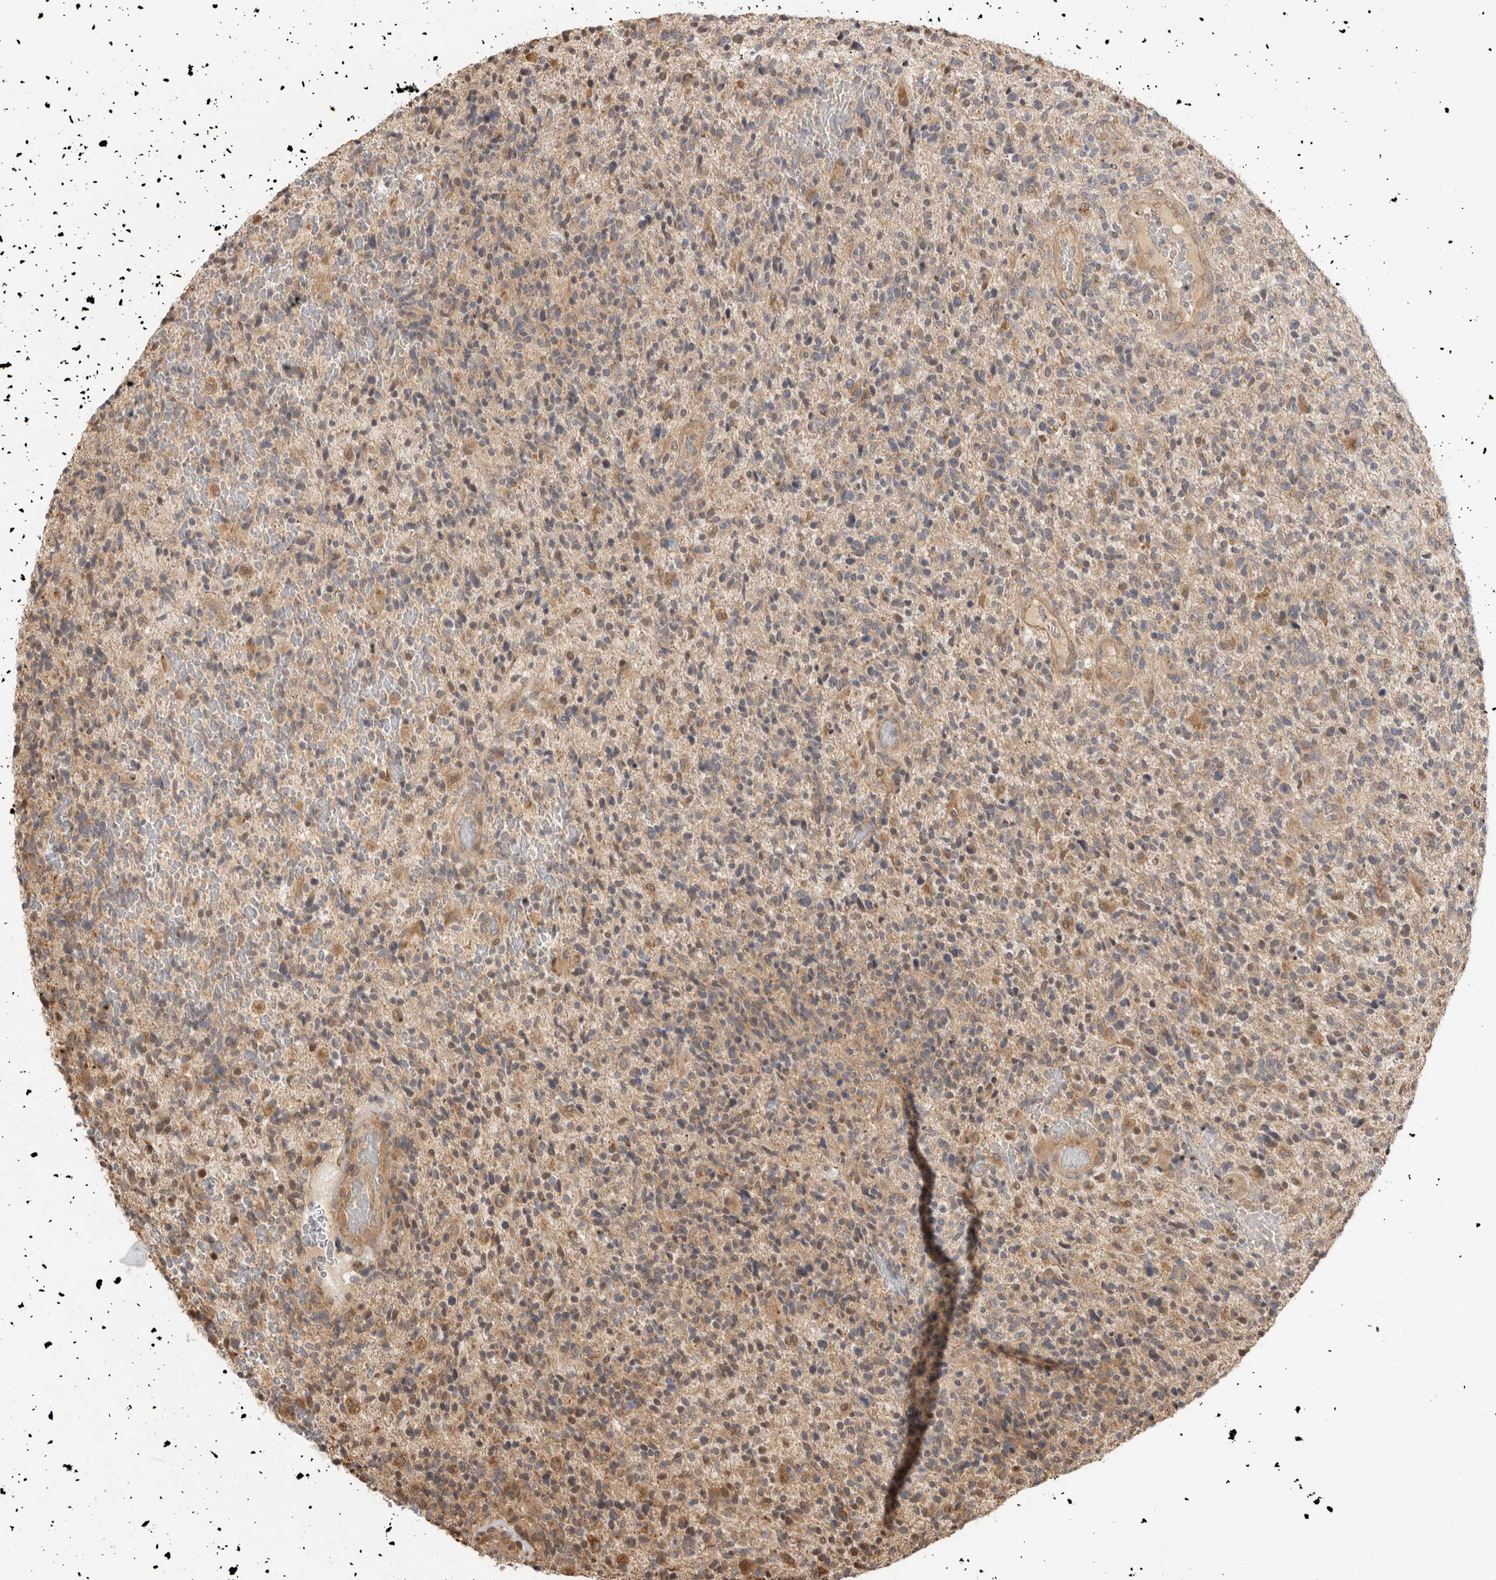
{"staining": {"intensity": "moderate", "quantity": "<25%", "location": "cytoplasmic/membranous"}, "tissue": "glioma", "cell_type": "Tumor cells", "image_type": "cancer", "snomed": [{"axis": "morphology", "description": "Glioma, malignant, High grade"}, {"axis": "topography", "description": "Brain"}], "caption": "A high-resolution micrograph shows IHC staining of glioma, which displays moderate cytoplasmic/membranous positivity in approximately <25% of tumor cells.", "gene": "DPH7", "patient": {"sex": "male", "age": 72}}